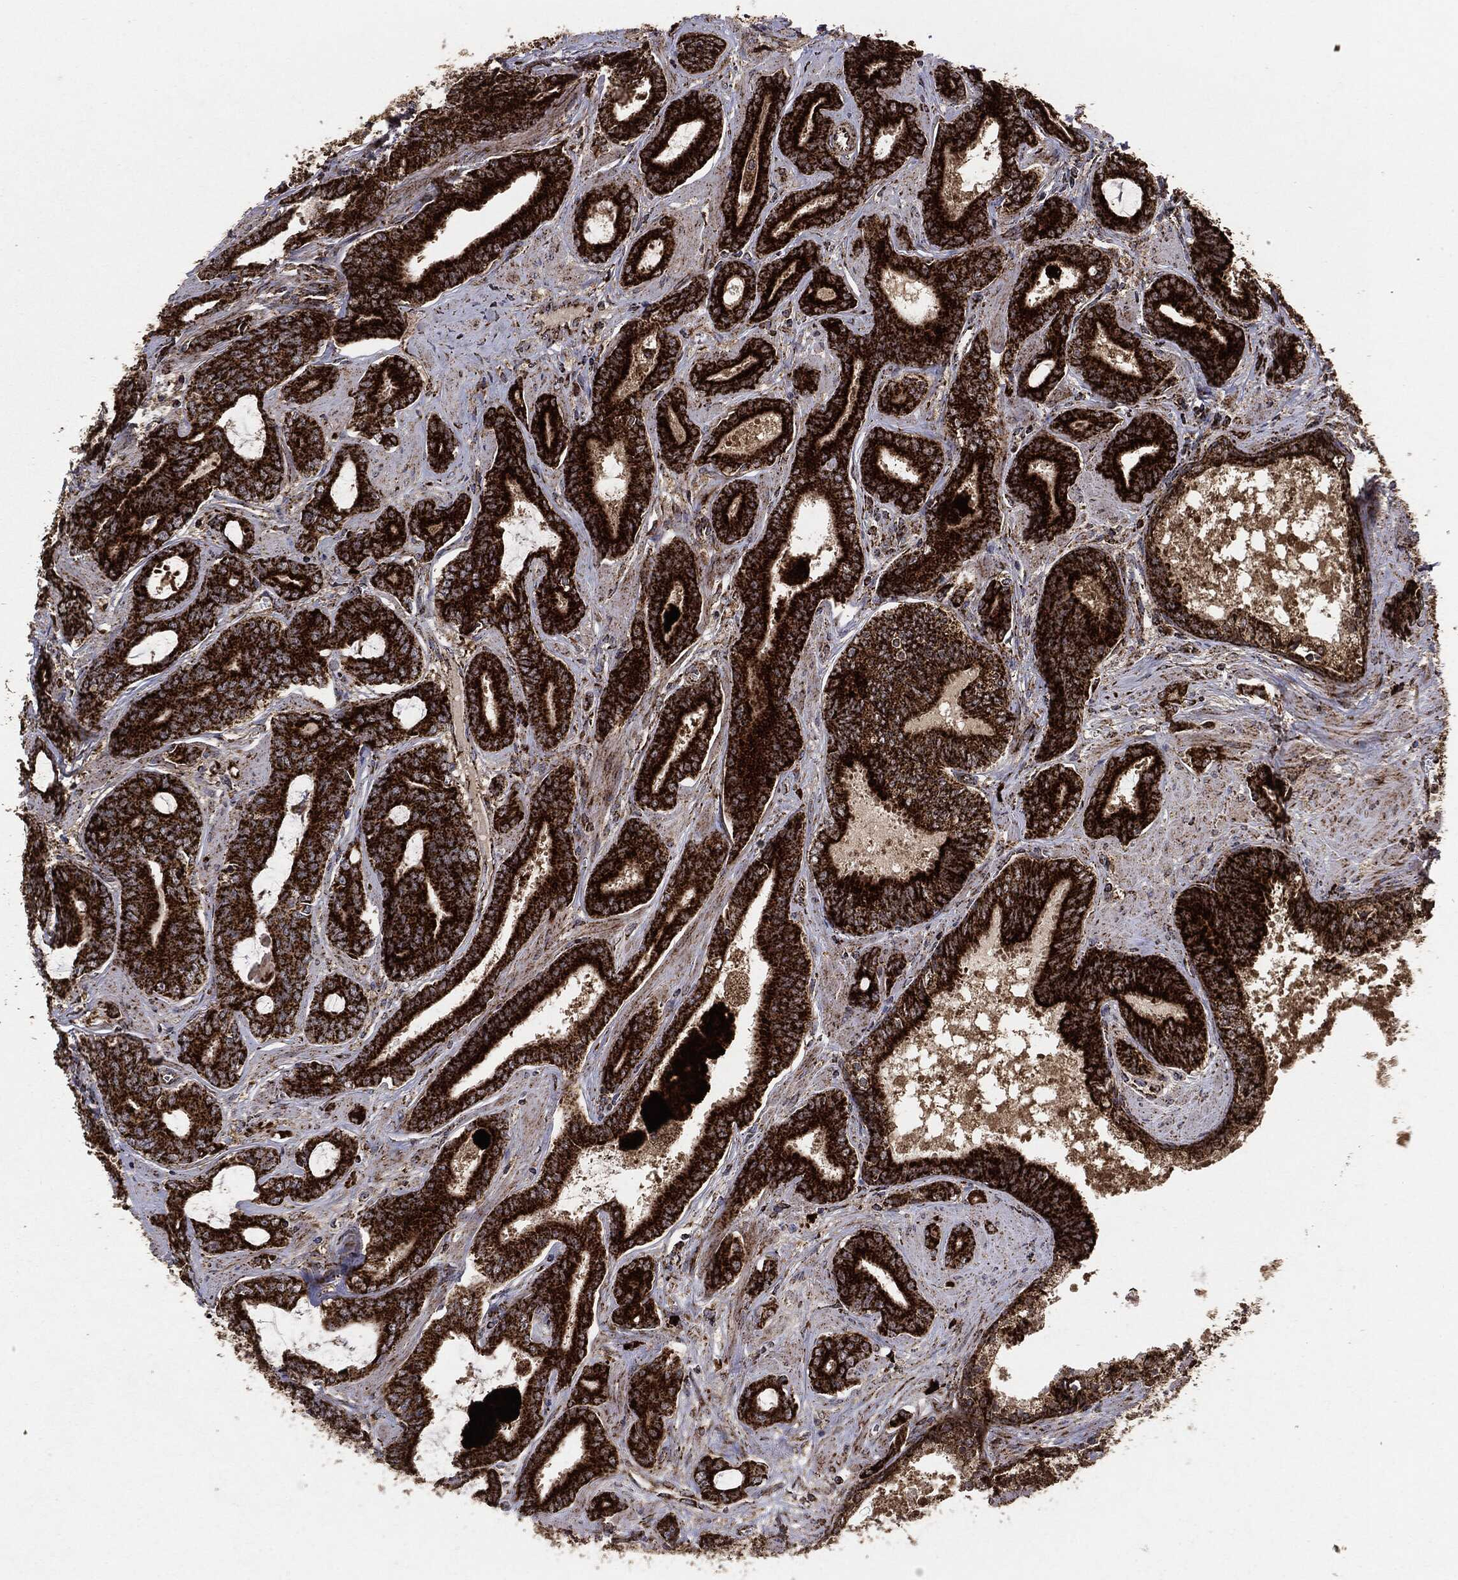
{"staining": {"intensity": "strong", "quantity": ">75%", "location": "cytoplasmic/membranous"}, "tissue": "prostate cancer", "cell_type": "Tumor cells", "image_type": "cancer", "snomed": [{"axis": "morphology", "description": "Adenocarcinoma, NOS"}, {"axis": "topography", "description": "Prostate"}], "caption": "Immunohistochemical staining of prostate cancer (adenocarcinoma) demonstrates high levels of strong cytoplasmic/membranous expression in approximately >75% of tumor cells.", "gene": "MAP2K1", "patient": {"sex": "male", "age": 55}}